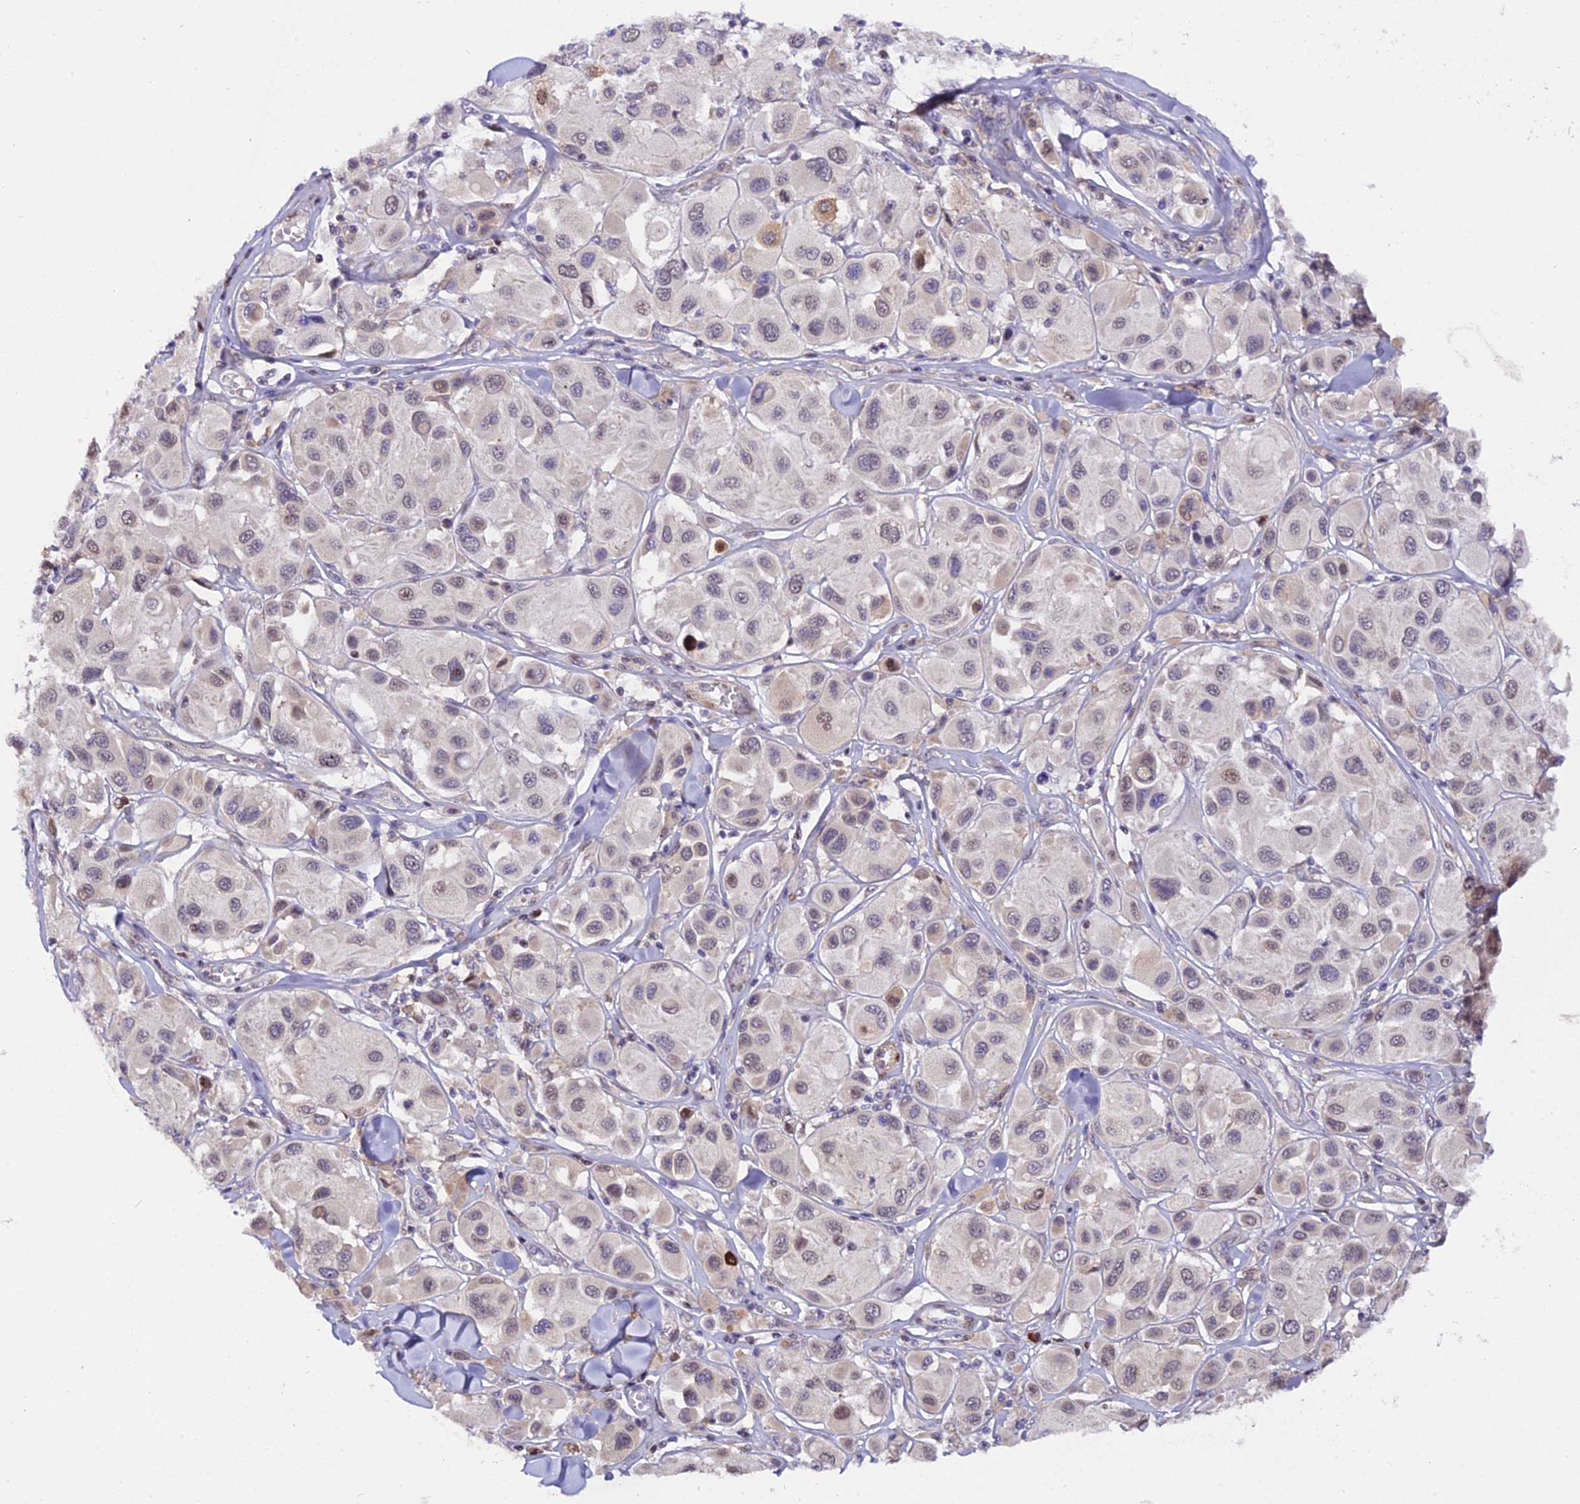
{"staining": {"intensity": "weak", "quantity": "<25%", "location": "cytoplasmic/membranous,nuclear"}, "tissue": "melanoma", "cell_type": "Tumor cells", "image_type": "cancer", "snomed": [{"axis": "morphology", "description": "Malignant melanoma, Metastatic site"}, {"axis": "topography", "description": "Skin"}], "caption": "High power microscopy photomicrograph of an immunohistochemistry photomicrograph of melanoma, revealing no significant expression in tumor cells.", "gene": "HERPUD1", "patient": {"sex": "male", "age": 41}}